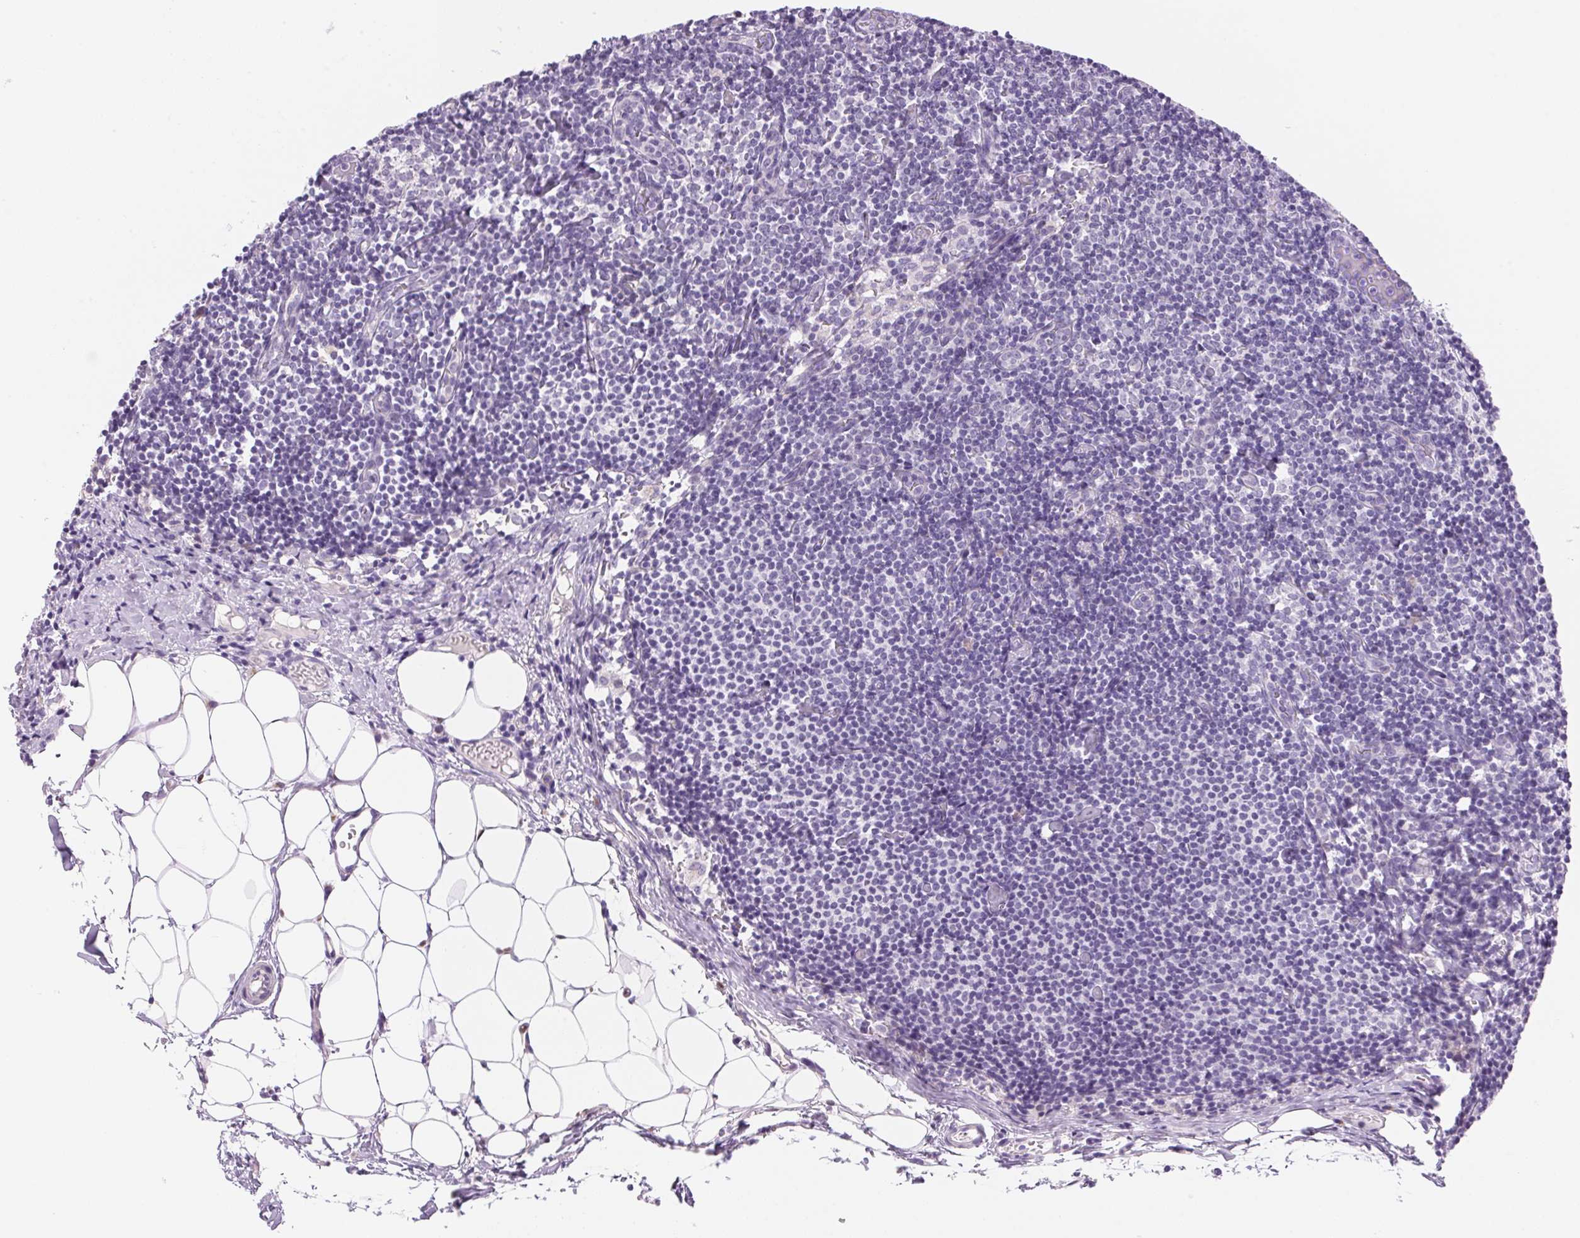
{"staining": {"intensity": "negative", "quantity": "none", "location": "none"}, "tissue": "lymph node", "cell_type": "Germinal center cells", "image_type": "normal", "snomed": [{"axis": "morphology", "description": "Normal tissue, NOS"}, {"axis": "topography", "description": "Lymph node"}], "caption": "Germinal center cells show no significant positivity in normal lymph node. (DAB (3,3'-diaminobenzidine) IHC, high magnification).", "gene": "TEKT1", "patient": {"sex": "female", "age": 41}}